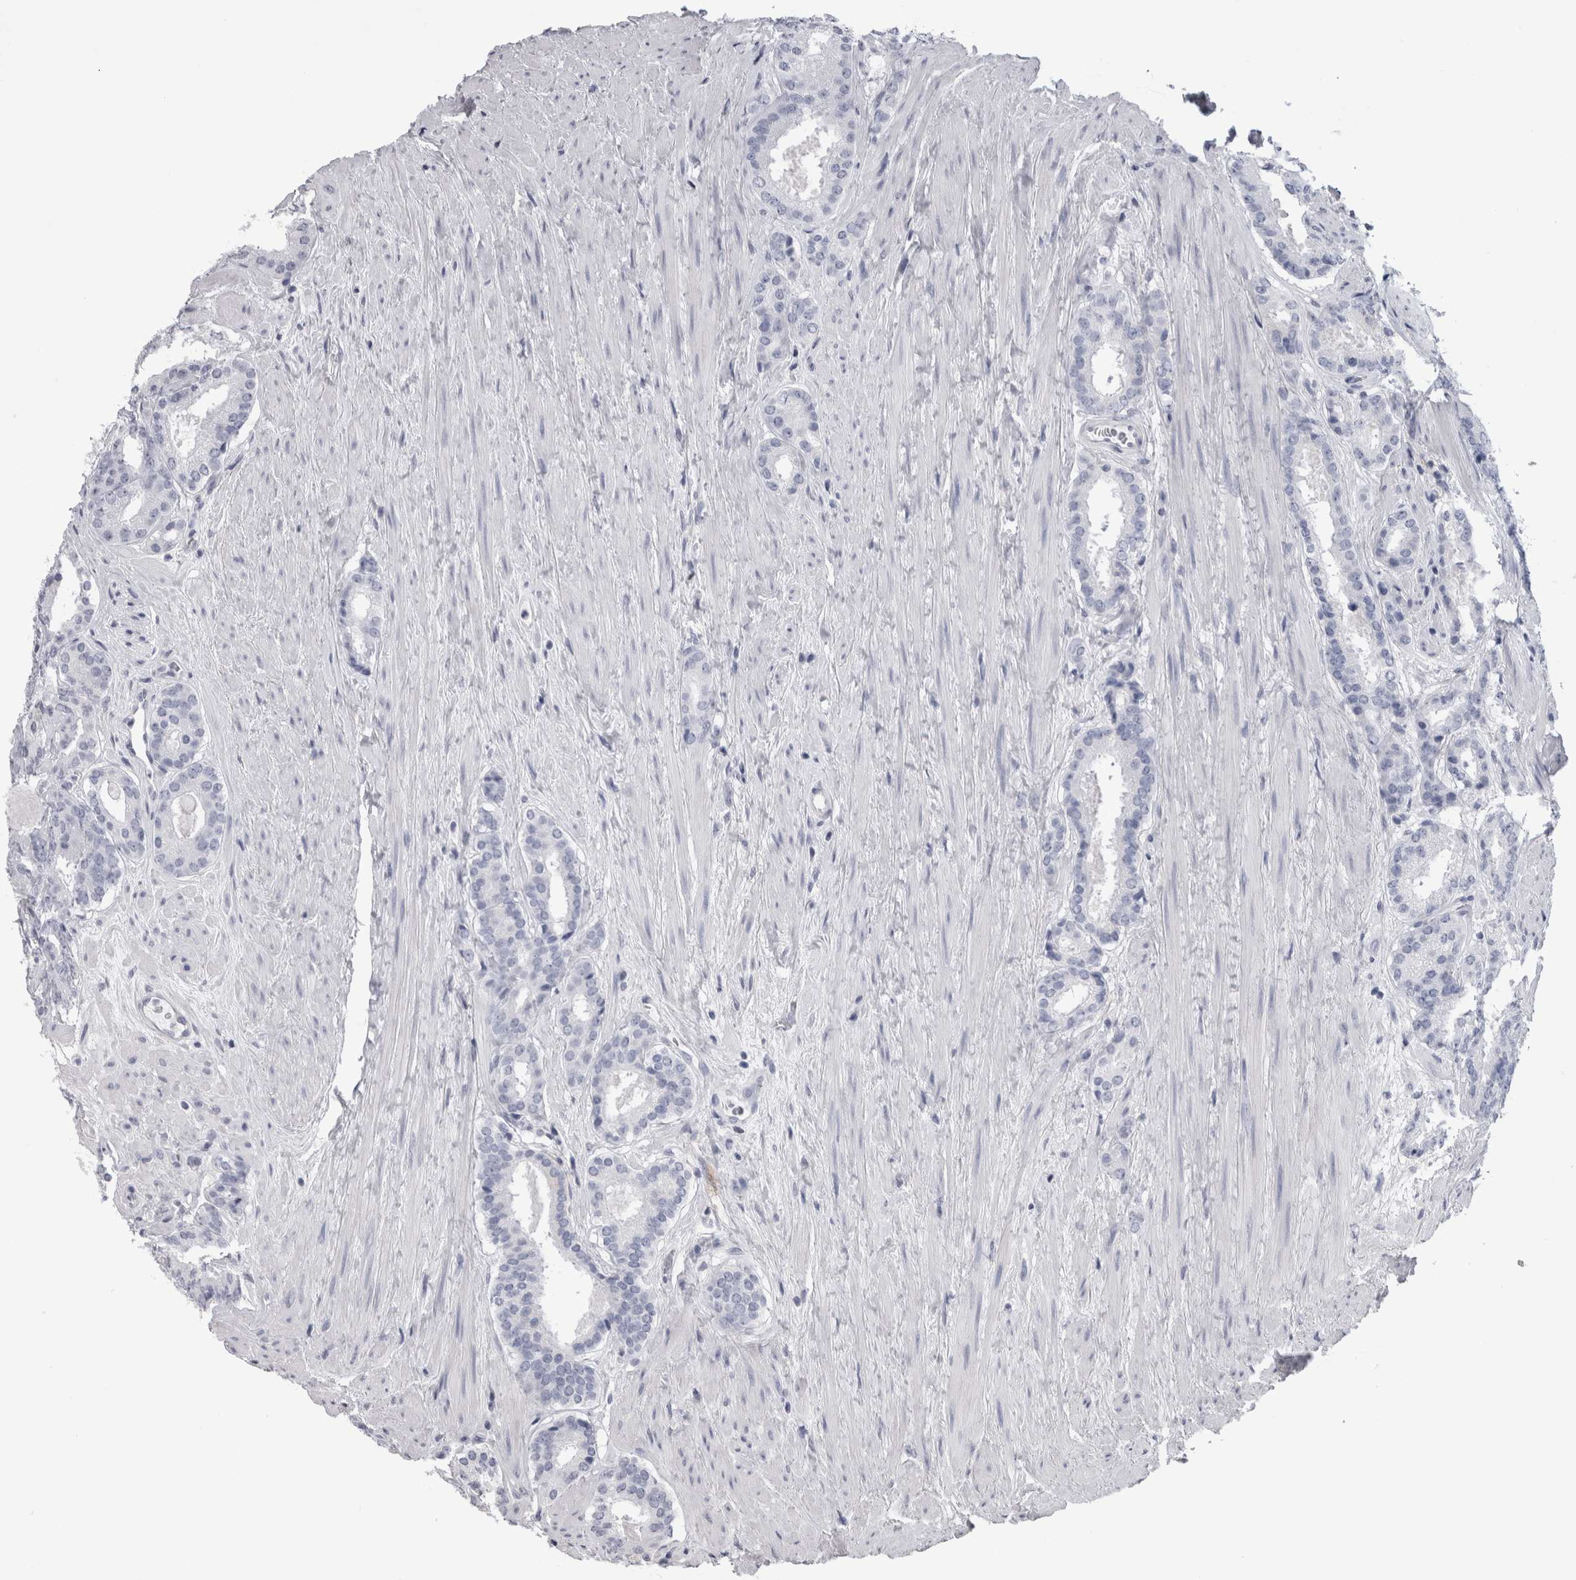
{"staining": {"intensity": "negative", "quantity": "none", "location": "none"}, "tissue": "prostate cancer", "cell_type": "Tumor cells", "image_type": "cancer", "snomed": [{"axis": "morphology", "description": "Adenocarcinoma, Low grade"}, {"axis": "topography", "description": "Prostate"}], "caption": "High power microscopy image of an IHC micrograph of prostate low-grade adenocarcinoma, revealing no significant staining in tumor cells. (DAB immunohistochemistry (IHC) with hematoxylin counter stain).", "gene": "AFMID", "patient": {"sex": "male", "age": 69}}